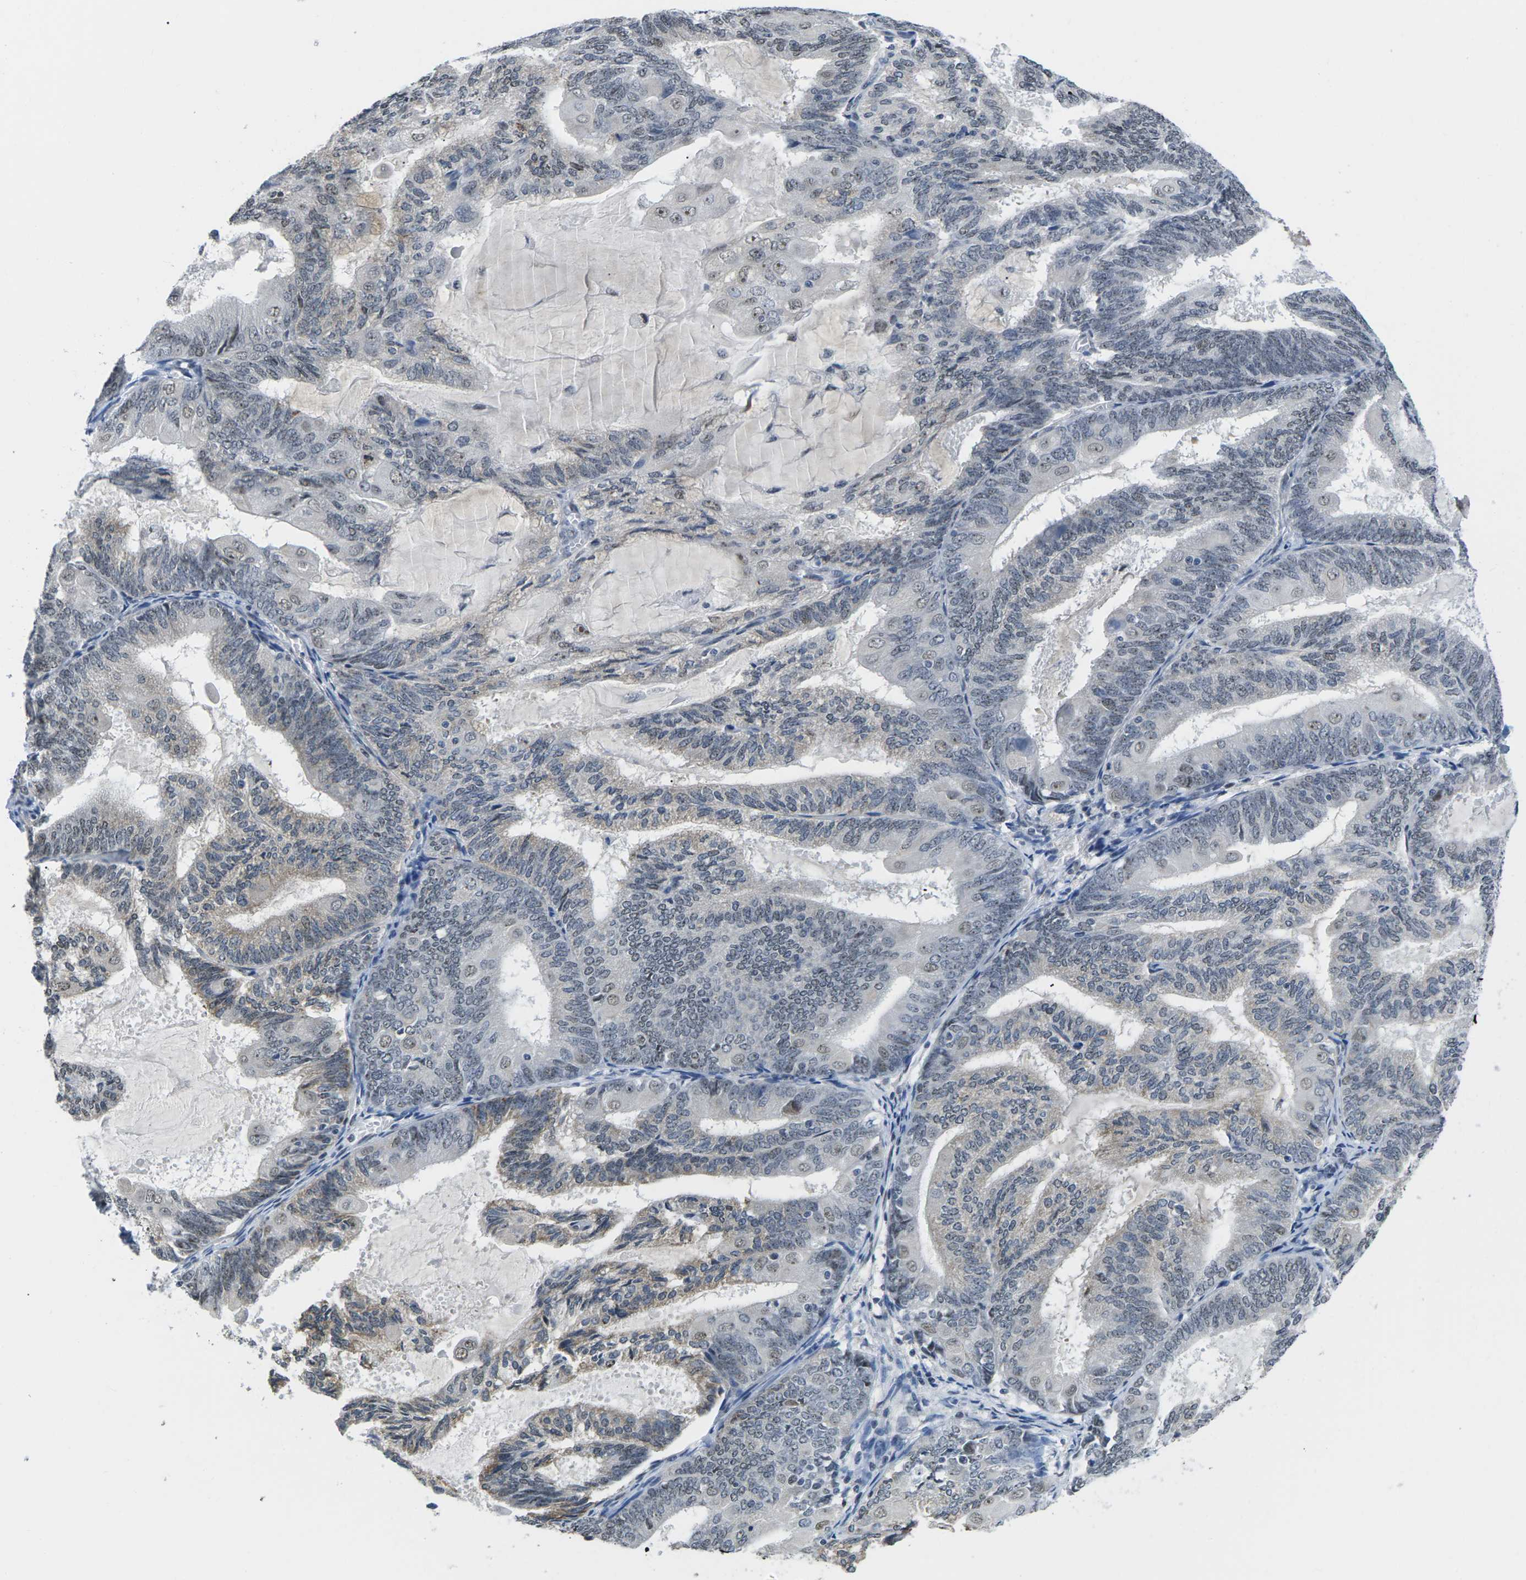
{"staining": {"intensity": "weak", "quantity": "<25%", "location": "nuclear"}, "tissue": "endometrial cancer", "cell_type": "Tumor cells", "image_type": "cancer", "snomed": [{"axis": "morphology", "description": "Adenocarcinoma, NOS"}, {"axis": "topography", "description": "Endometrium"}], "caption": "There is no significant positivity in tumor cells of adenocarcinoma (endometrial). (DAB (3,3'-diaminobenzidine) immunohistochemistry (IHC) visualized using brightfield microscopy, high magnification).", "gene": "NSRP1", "patient": {"sex": "female", "age": 81}}